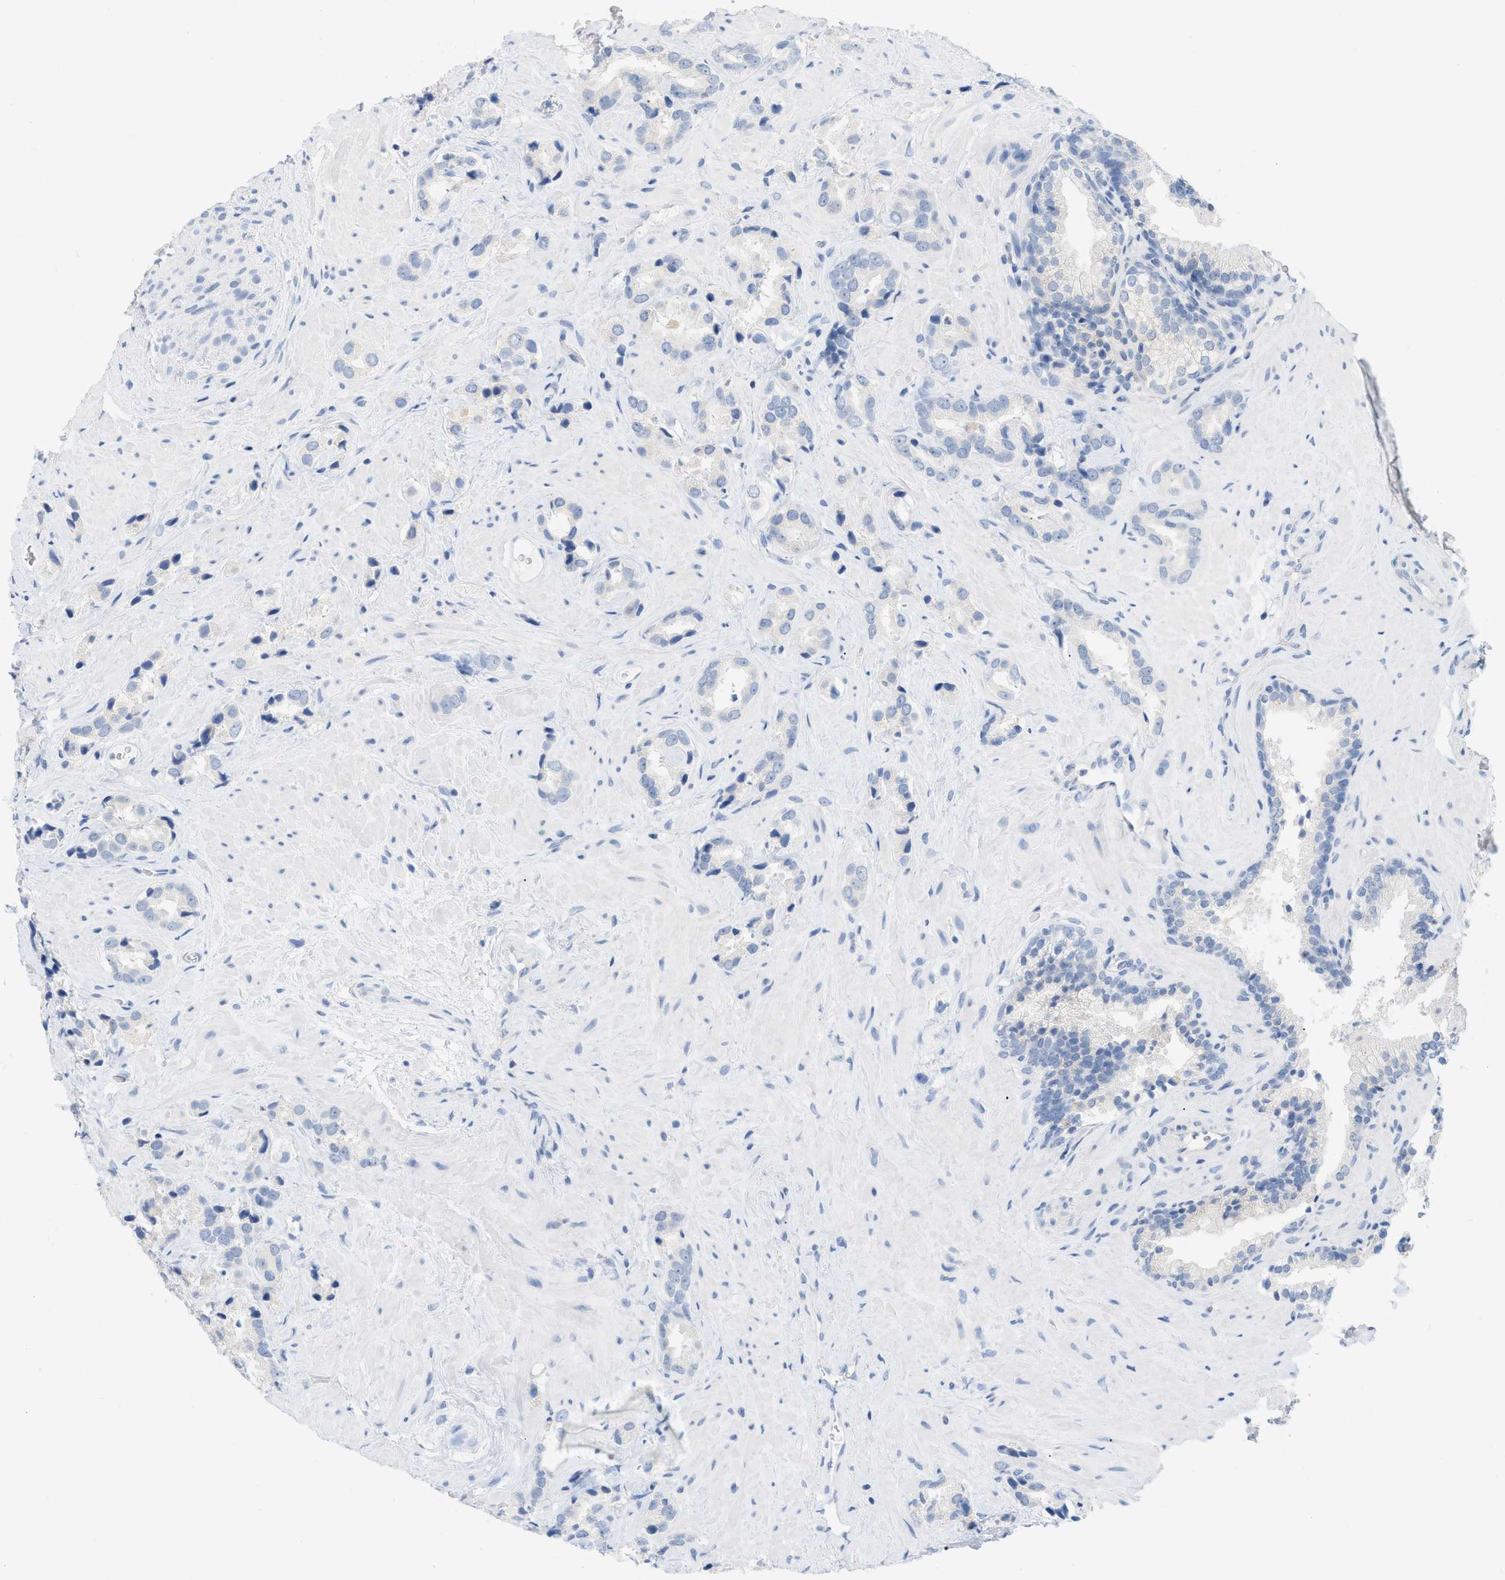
{"staining": {"intensity": "negative", "quantity": "none", "location": "none"}, "tissue": "prostate cancer", "cell_type": "Tumor cells", "image_type": "cancer", "snomed": [{"axis": "morphology", "description": "Adenocarcinoma, High grade"}, {"axis": "topography", "description": "Prostate"}], "caption": "This photomicrograph is of high-grade adenocarcinoma (prostate) stained with immunohistochemistry (IHC) to label a protein in brown with the nuclei are counter-stained blue. There is no staining in tumor cells.", "gene": "PAPPA", "patient": {"sex": "male", "age": 64}}